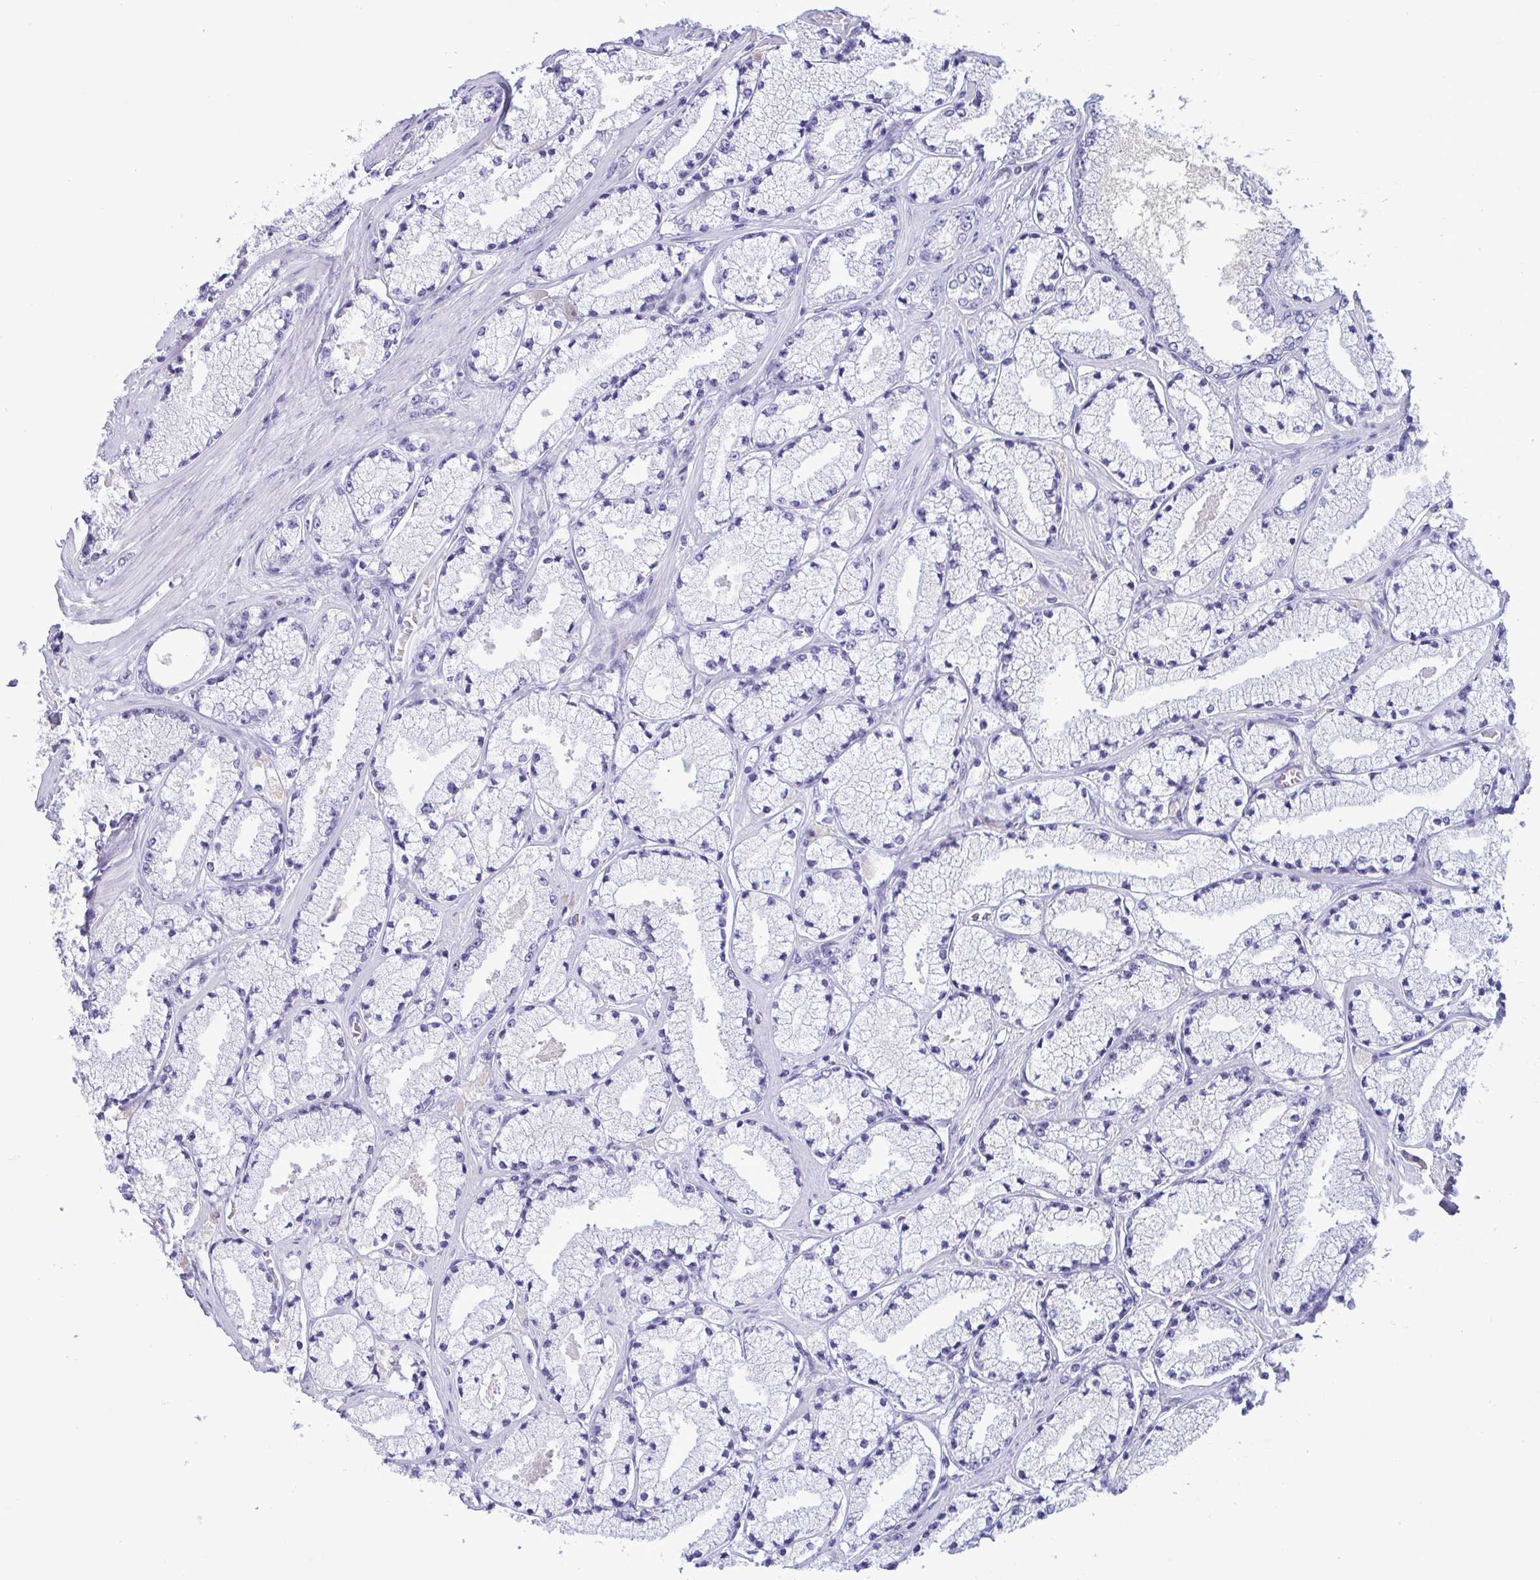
{"staining": {"intensity": "negative", "quantity": "none", "location": "none"}, "tissue": "prostate cancer", "cell_type": "Tumor cells", "image_type": "cancer", "snomed": [{"axis": "morphology", "description": "Adenocarcinoma, High grade"}, {"axis": "topography", "description": "Prostate"}], "caption": "DAB (3,3'-diaminobenzidine) immunohistochemical staining of human adenocarcinoma (high-grade) (prostate) demonstrates no significant expression in tumor cells.", "gene": "ANKRD60", "patient": {"sex": "male", "age": 63}}